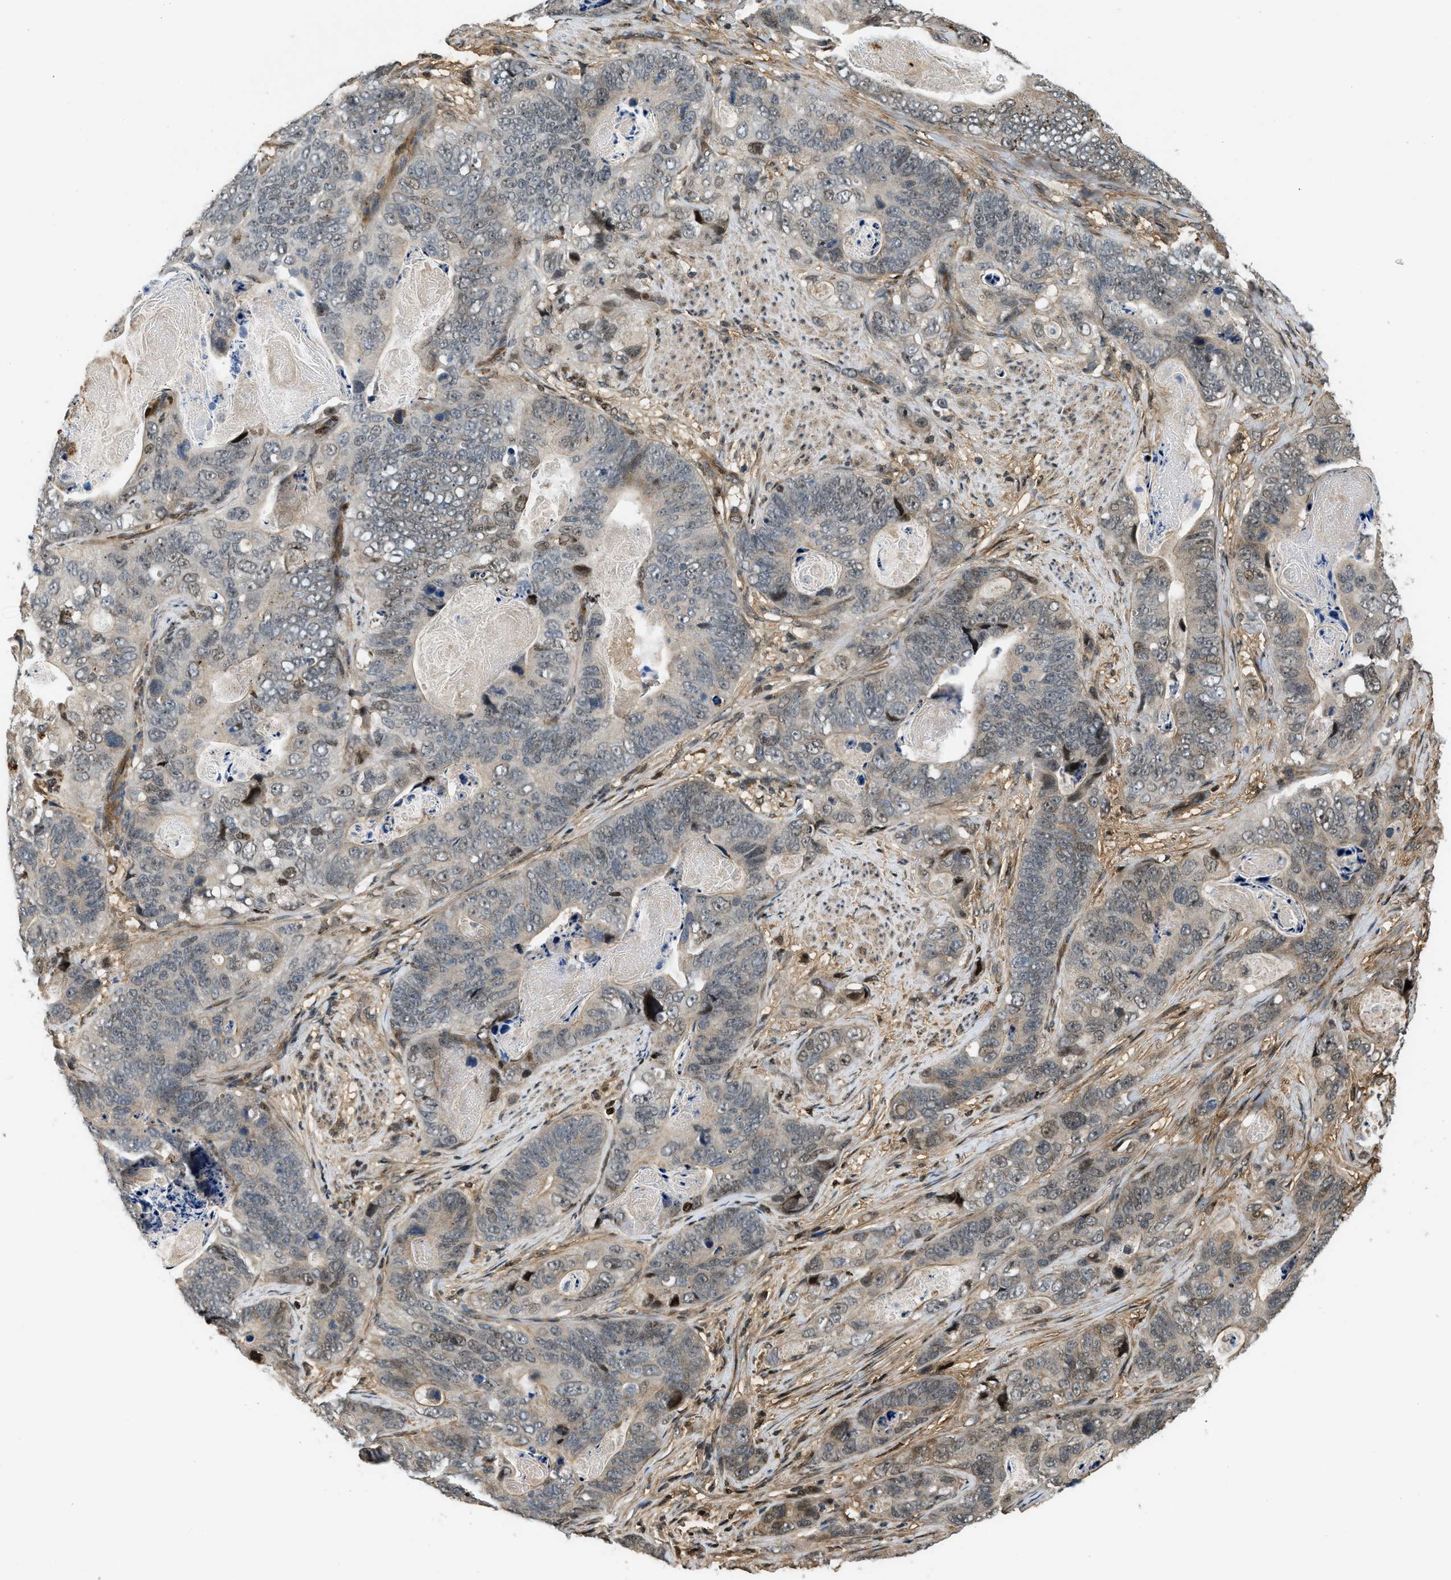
{"staining": {"intensity": "weak", "quantity": "<25%", "location": "cytoplasmic/membranous"}, "tissue": "stomach cancer", "cell_type": "Tumor cells", "image_type": "cancer", "snomed": [{"axis": "morphology", "description": "Adenocarcinoma, NOS"}, {"axis": "topography", "description": "Stomach"}], "caption": "Immunohistochemistry of adenocarcinoma (stomach) shows no staining in tumor cells. (Stains: DAB (3,3'-diaminobenzidine) IHC with hematoxylin counter stain, Microscopy: brightfield microscopy at high magnification).", "gene": "LTA4H", "patient": {"sex": "female", "age": 89}}